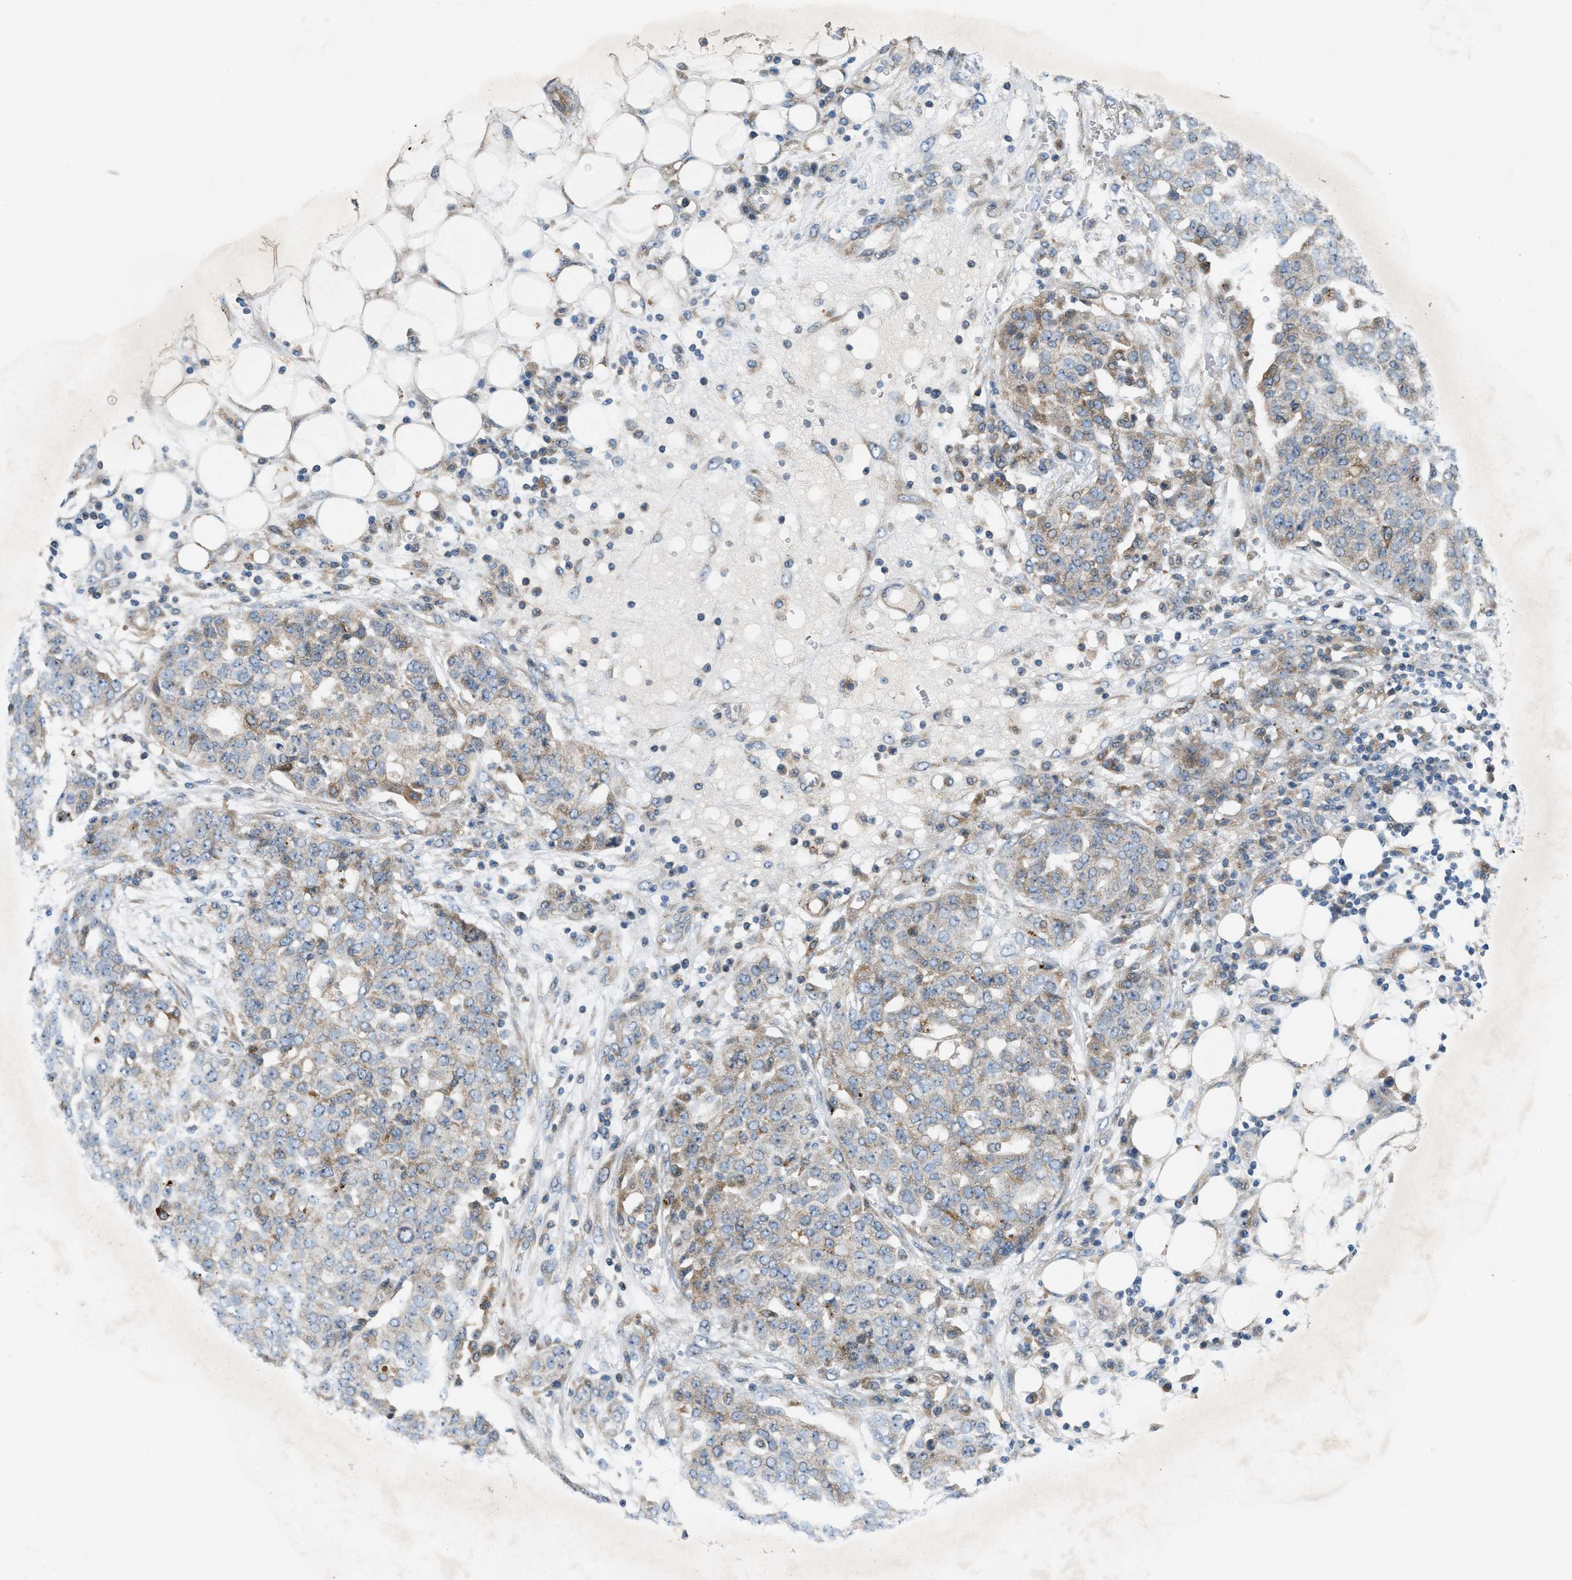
{"staining": {"intensity": "weak", "quantity": "<25%", "location": "cytoplasmic/membranous"}, "tissue": "ovarian cancer", "cell_type": "Tumor cells", "image_type": "cancer", "snomed": [{"axis": "morphology", "description": "Cystadenocarcinoma, serous, NOS"}, {"axis": "topography", "description": "Soft tissue"}, {"axis": "topography", "description": "Ovary"}], "caption": "IHC histopathology image of neoplastic tissue: human serous cystadenocarcinoma (ovarian) stained with DAB exhibits no significant protein staining in tumor cells.", "gene": "CYB5D1", "patient": {"sex": "female", "age": 57}}